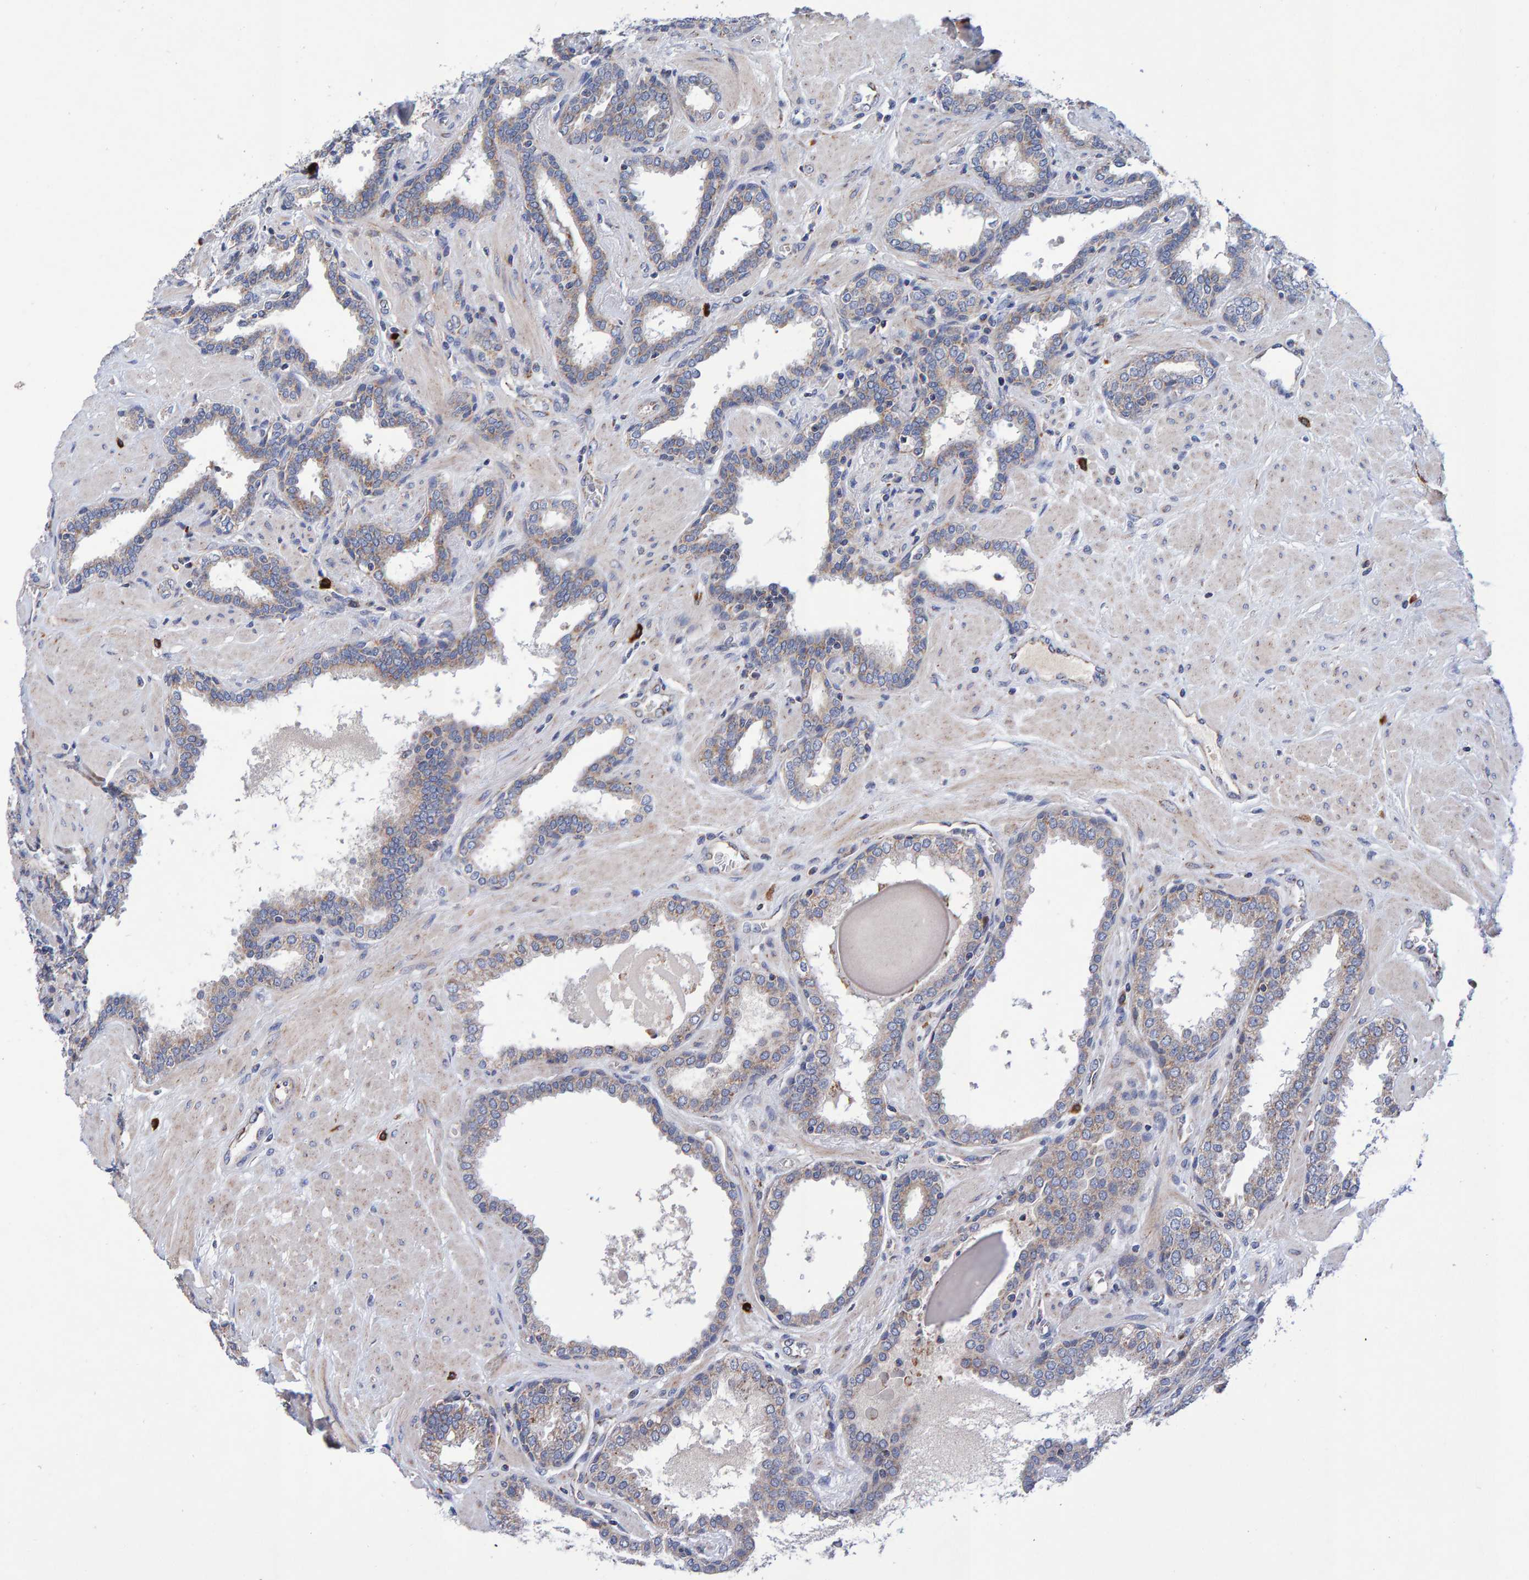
{"staining": {"intensity": "weak", "quantity": ">75%", "location": "cytoplasmic/membranous"}, "tissue": "prostate", "cell_type": "Glandular cells", "image_type": "normal", "snomed": [{"axis": "morphology", "description": "Normal tissue, NOS"}, {"axis": "topography", "description": "Prostate"}], "caption": "Protein expression analysis of benign prostate shows weak cytoplasmic/membranous staining in about >75% of glandular cells. Ihc stains the protein of interest in brown and the nuclei are stained blue.", "gene": "EFR3A", "patient": {"sex": "male", "age": 51}}